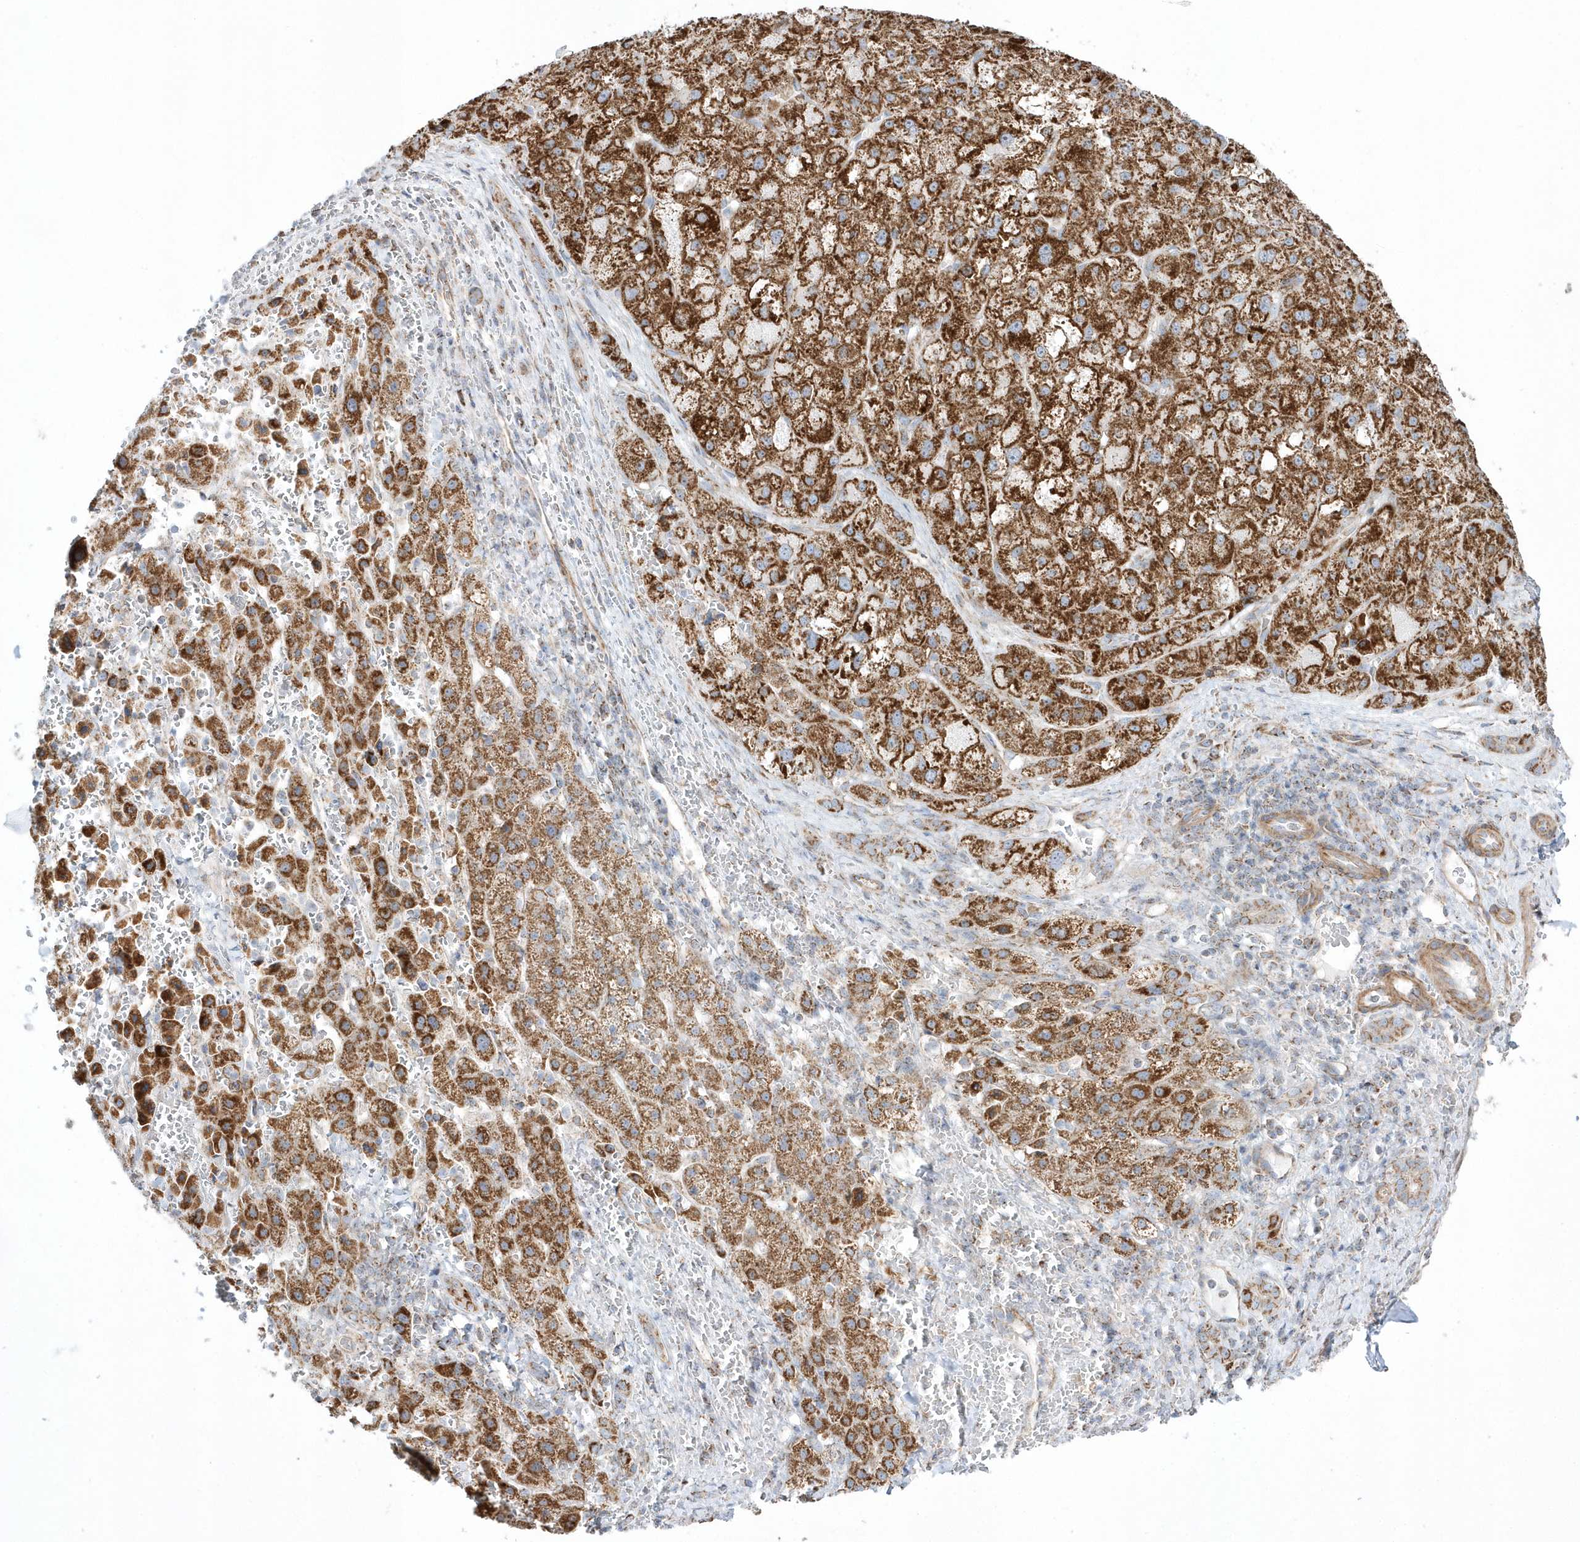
{"staining": {"intensity": "strong", "quantity": ">75%", "location": "cytoplasmic/membranous"}, "tissue": "liver cancer", "cell_type": "Tumor cells", "image_type": "cancer", "snomed": [{"axis": "morphology", "description": "Carcinoma, Hepatocellular, NOS"}, {"axis": "topography", "description": "Liver"}], "caption": "Protein expression analysis of liver cancer (hepatocellular carcinoma) displays strong cytoplasmic/membranous positivity in approximately >75% of tumor cells. (Brightfield microscopy of DAB IHC at high magnification).", "gene": "OPA1", "patient": {"sex": "male", "age": 57}}